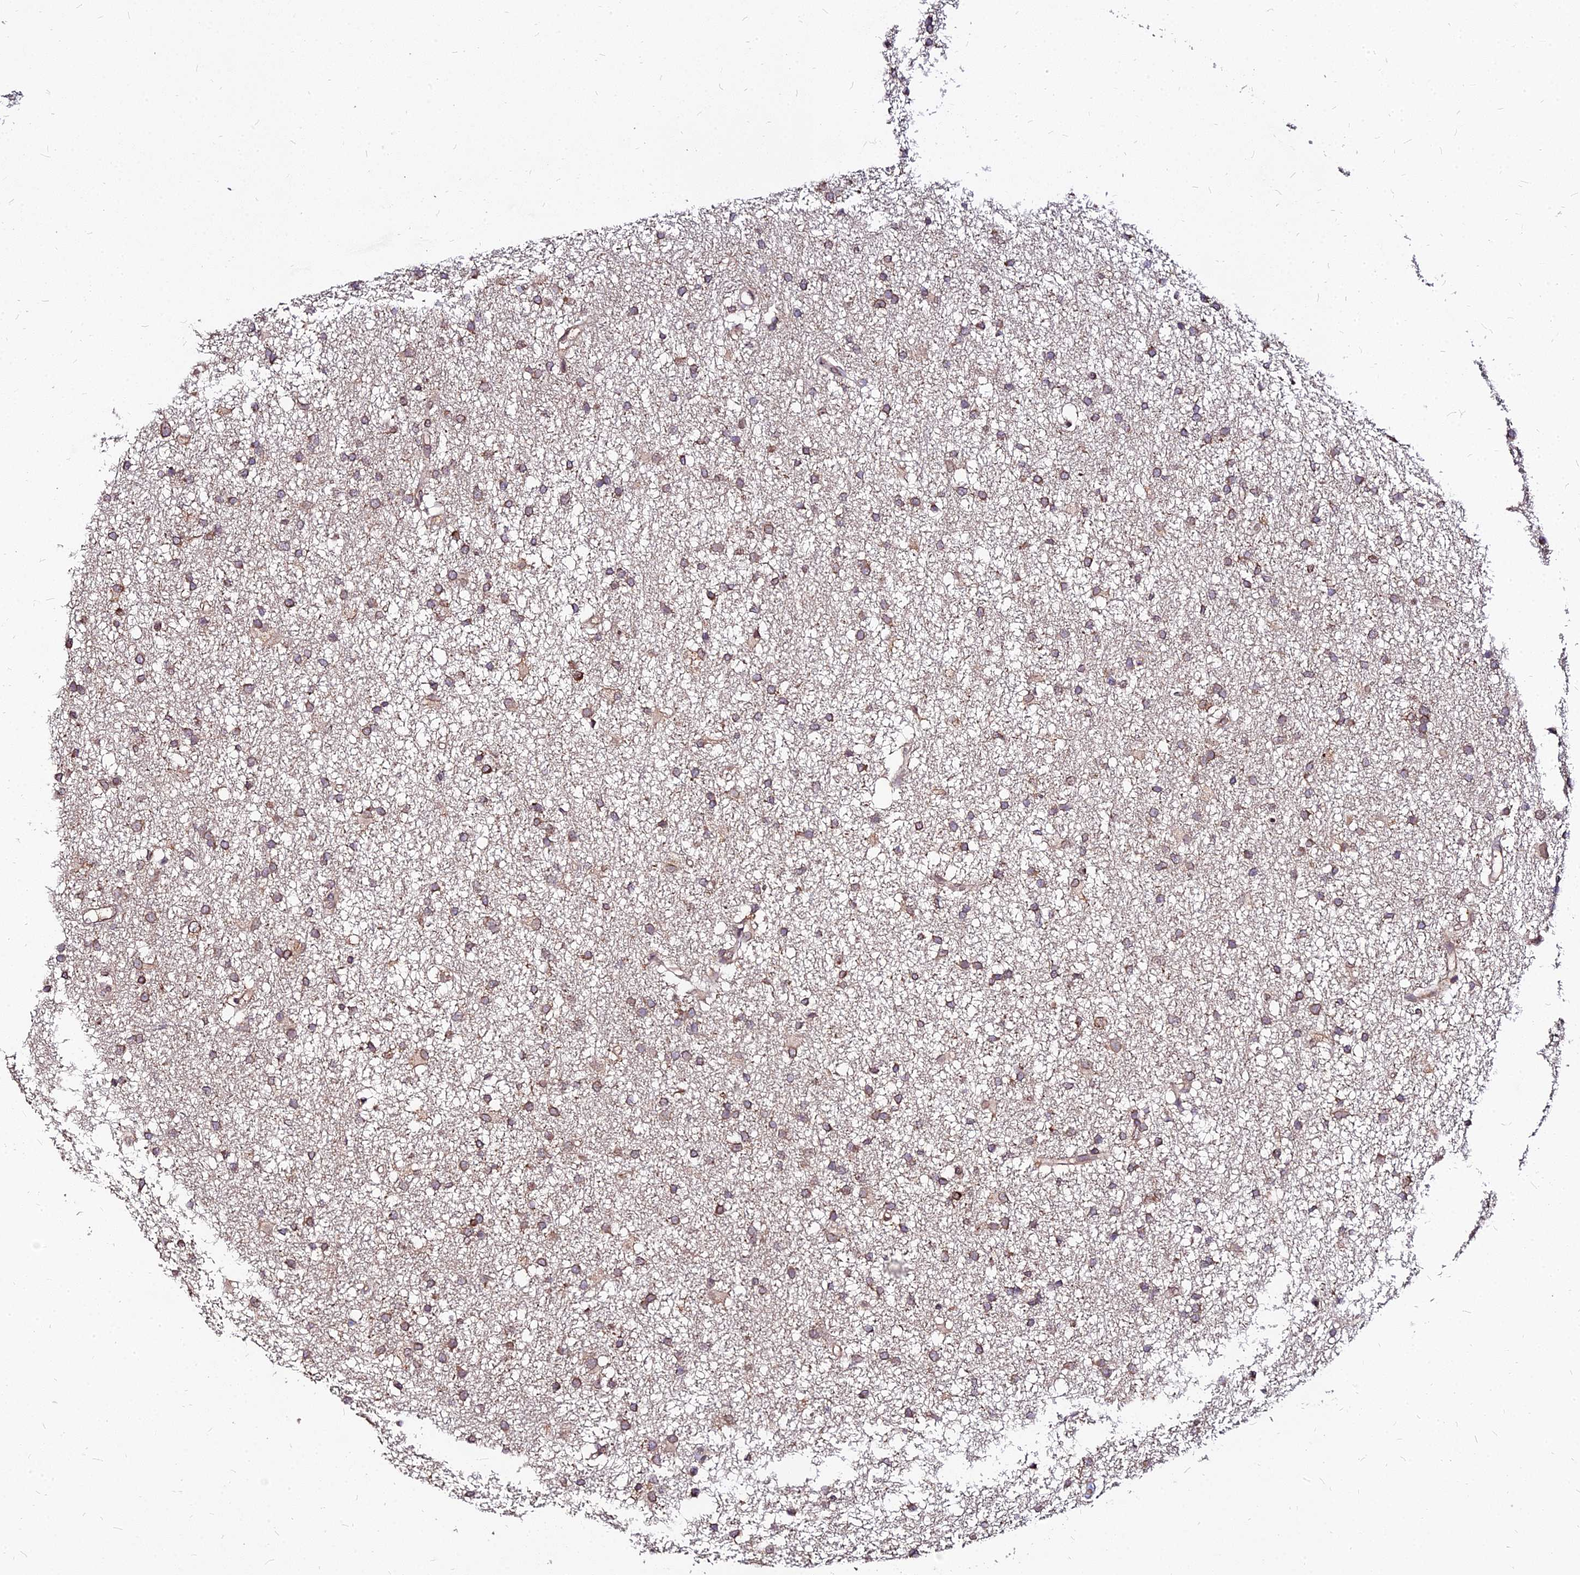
{"staining": {"intensity": "weak", "quantity": ">75%", "location": "cytoplasmic/membranous"}, "tissue": "glioma", "cell_type": "Tumor cells", "image_type": "cancer", "snomed": [{"axis": "morphology", "description": "Glioma, malignant, High grade"}, {"axis": "topography", "description": "Brain"}], "caption": "DAB immunohistochemical staining of glioma reveals weak cytoplasmic/membranous protein positivity in approximately >75% of tumor cells.", "gene": "PDE4D", "patient": {"sex": "male", "age": 77}}